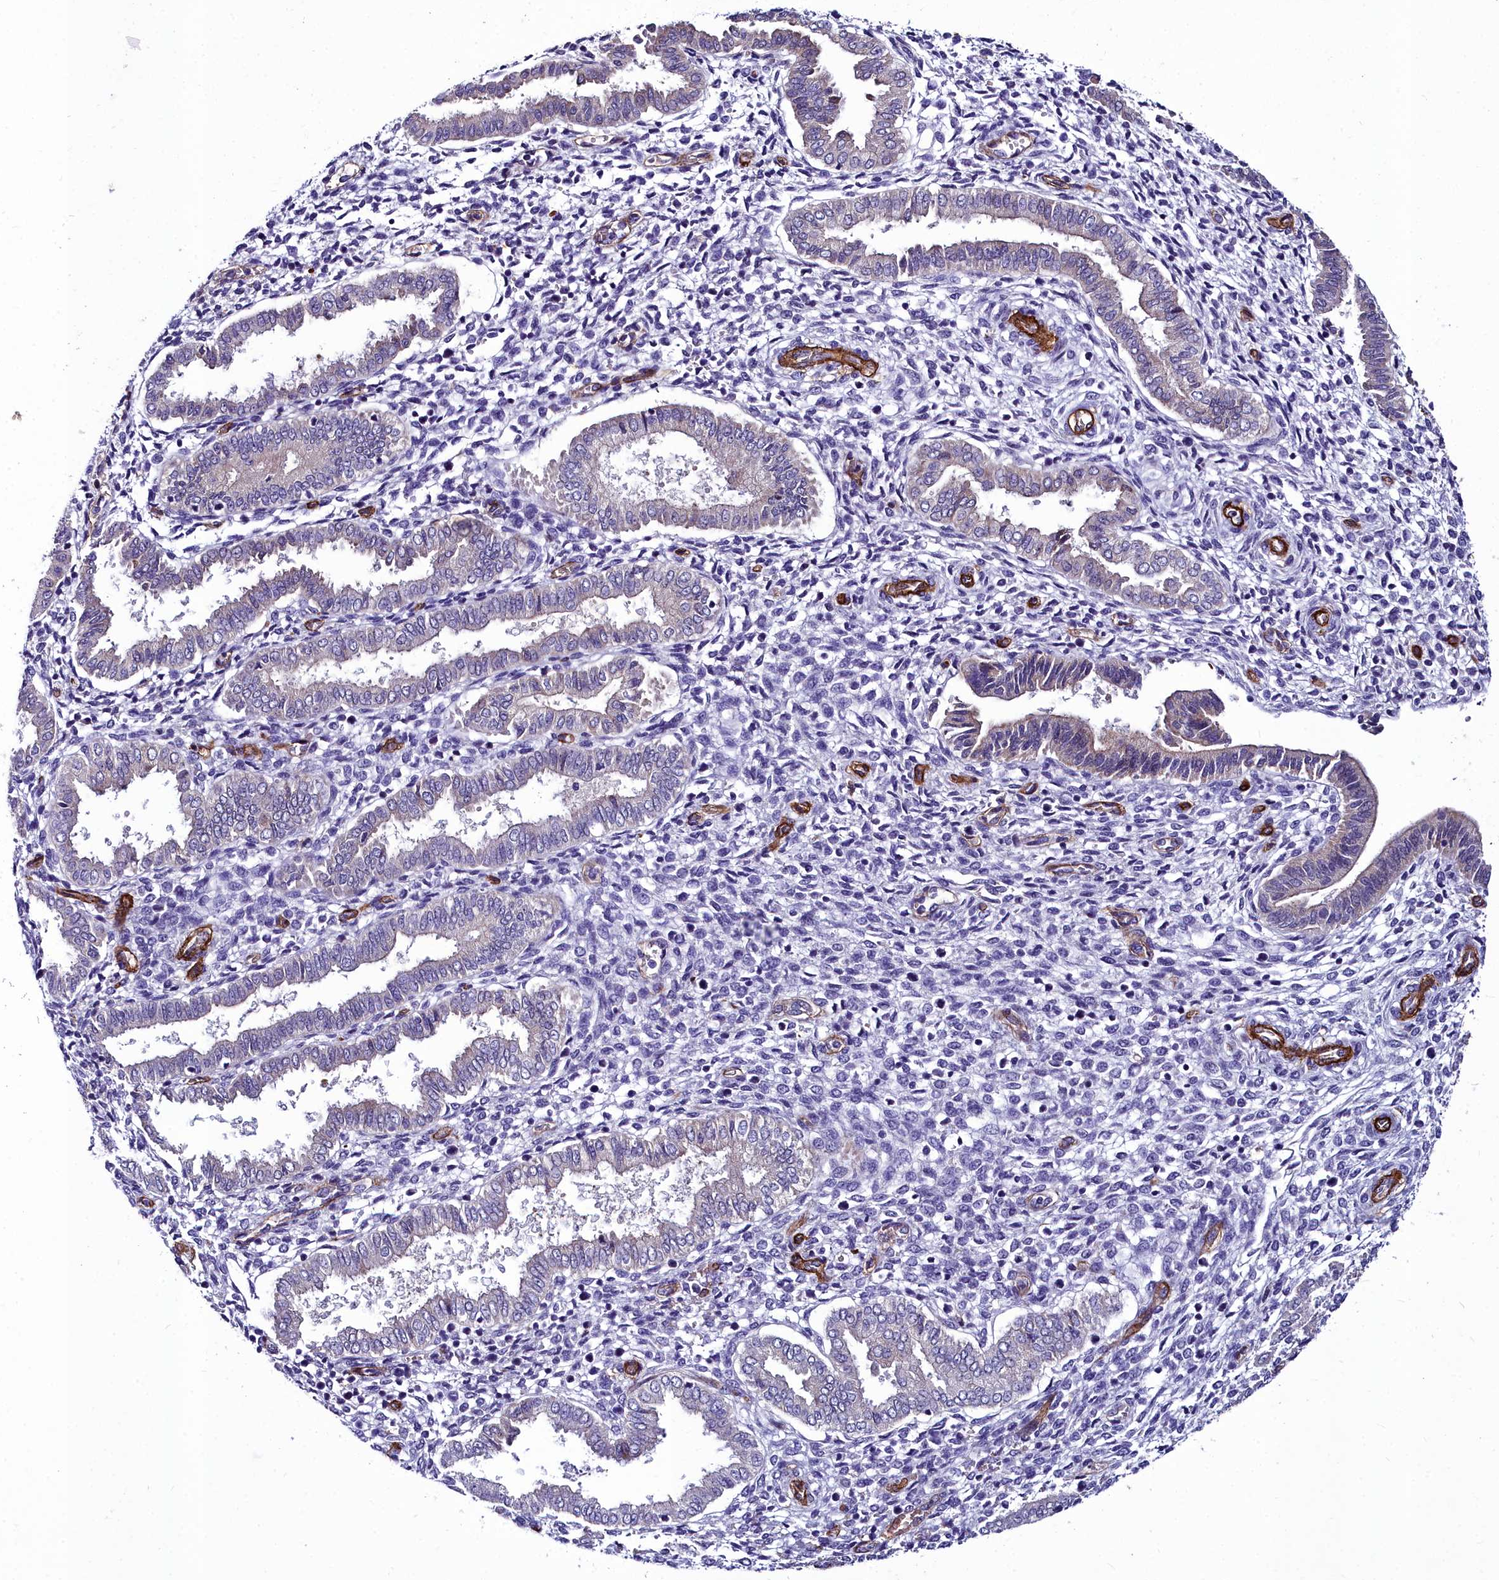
{"staining": {"intensity": "negative", "quantity": "none", "location": "none"}, "tissue": "endometrium", "cell_type": "Cells in endometrial stroma", "image_type": "normal", "snomed": [{"axis": "morphology", "description": "Normal tissue, NOS"}, {"axis": "topography", "description": "Endometrium"}], "caption": "The micrograph reveals no significant staining in cells in endometrial stroma of endometrium.", "gene": "CYP4F11", "patient": {"sex": "female", "age": 24}}